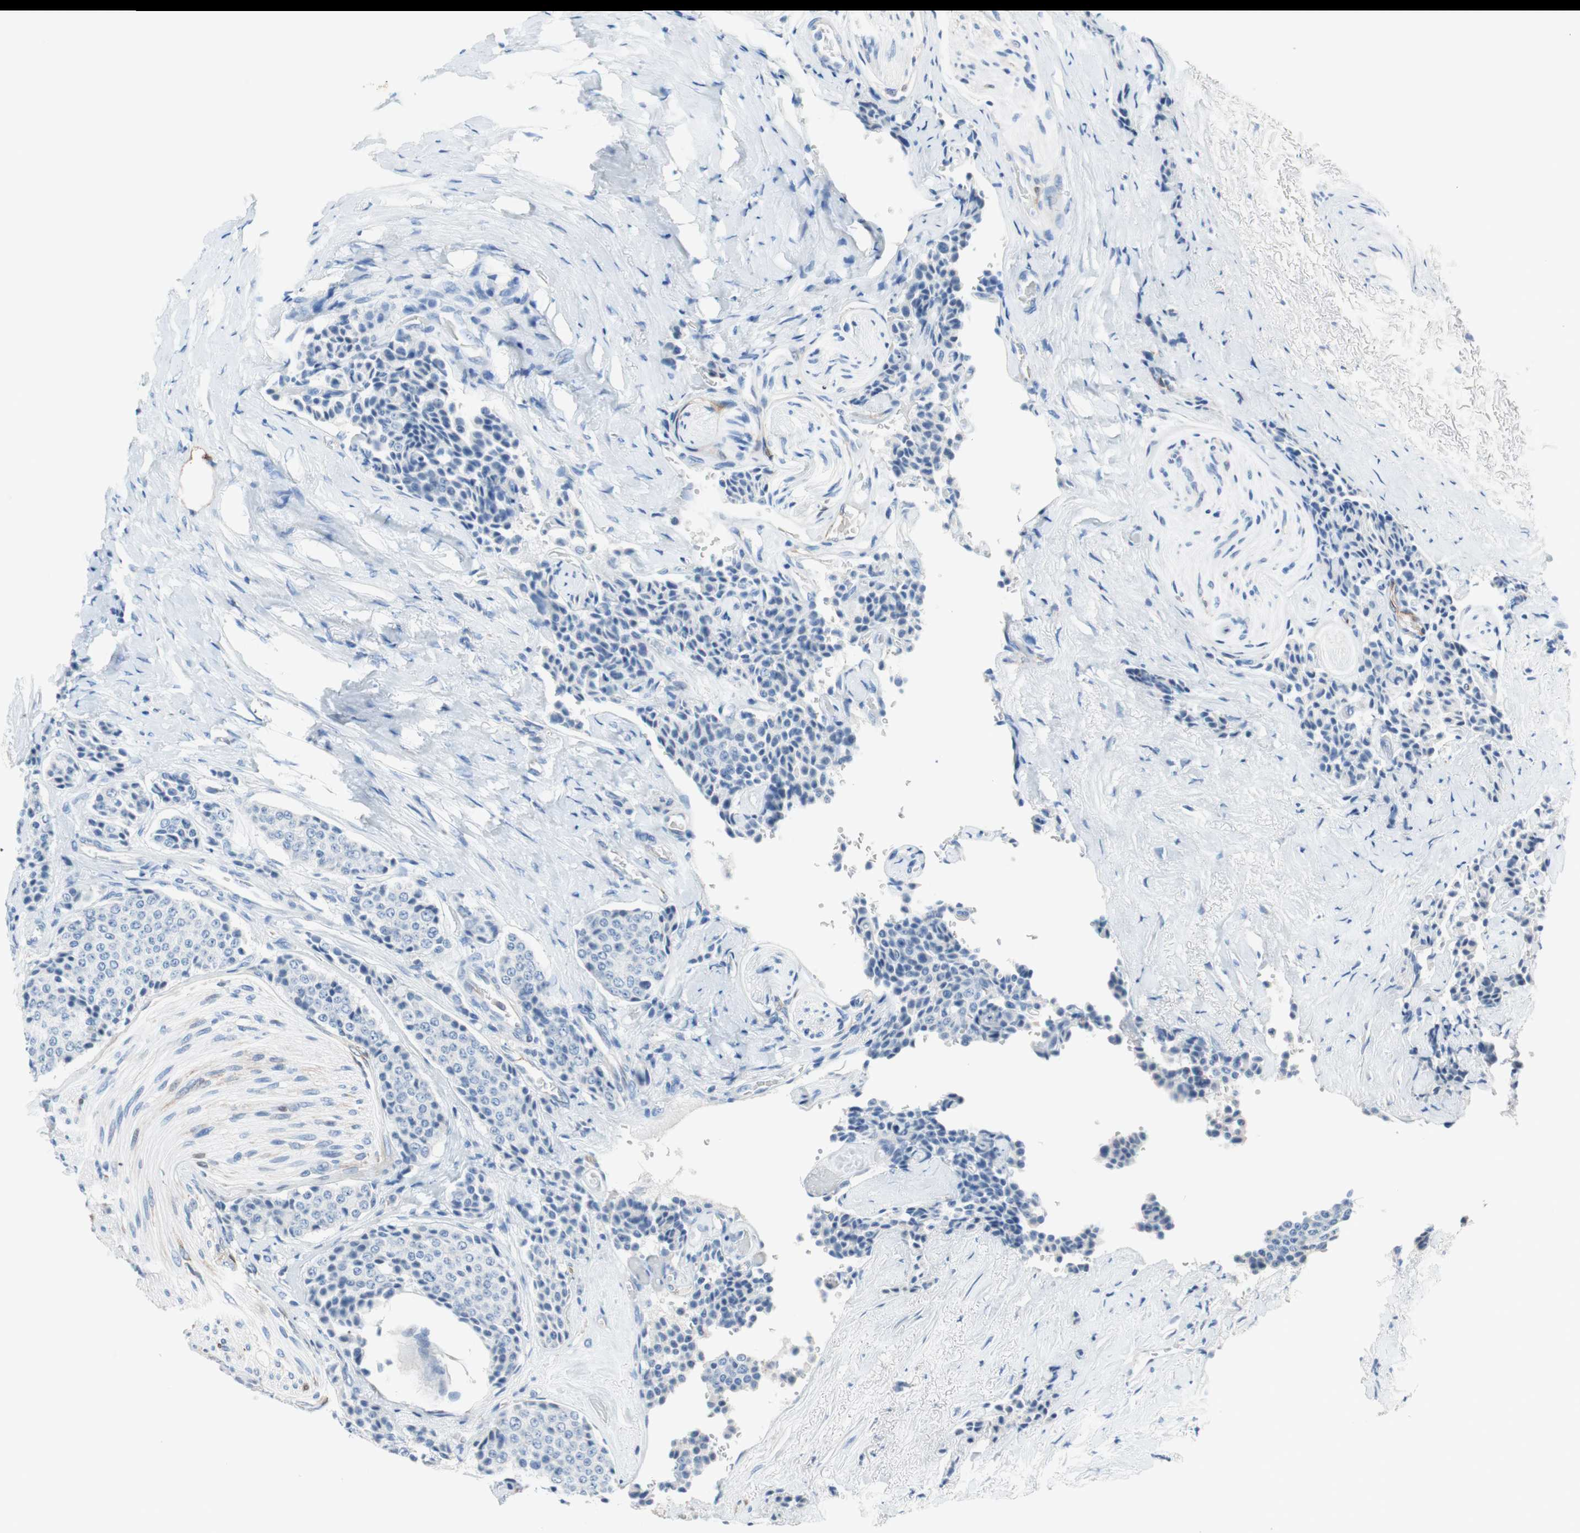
{"staining": {"intensity": "negative", "quantity": "none", "location": "none"}, "tissue": "carcinoid", "cell_type": "Tumor cells", "image_type": "cancer", "snomed": [{"axis": "morphology", "description": "Carcinoid, malignant, NOS"}, {"axis": "topography", "description": "Colon"}], "caption": "DAB (3,3'-diaminobenzidine) immunohistochemical staining of malignant carcinoid displays no significant positivity in tumor cells.", "gene": "GLUL", "patient": {"sex": "female", "age": 61}}